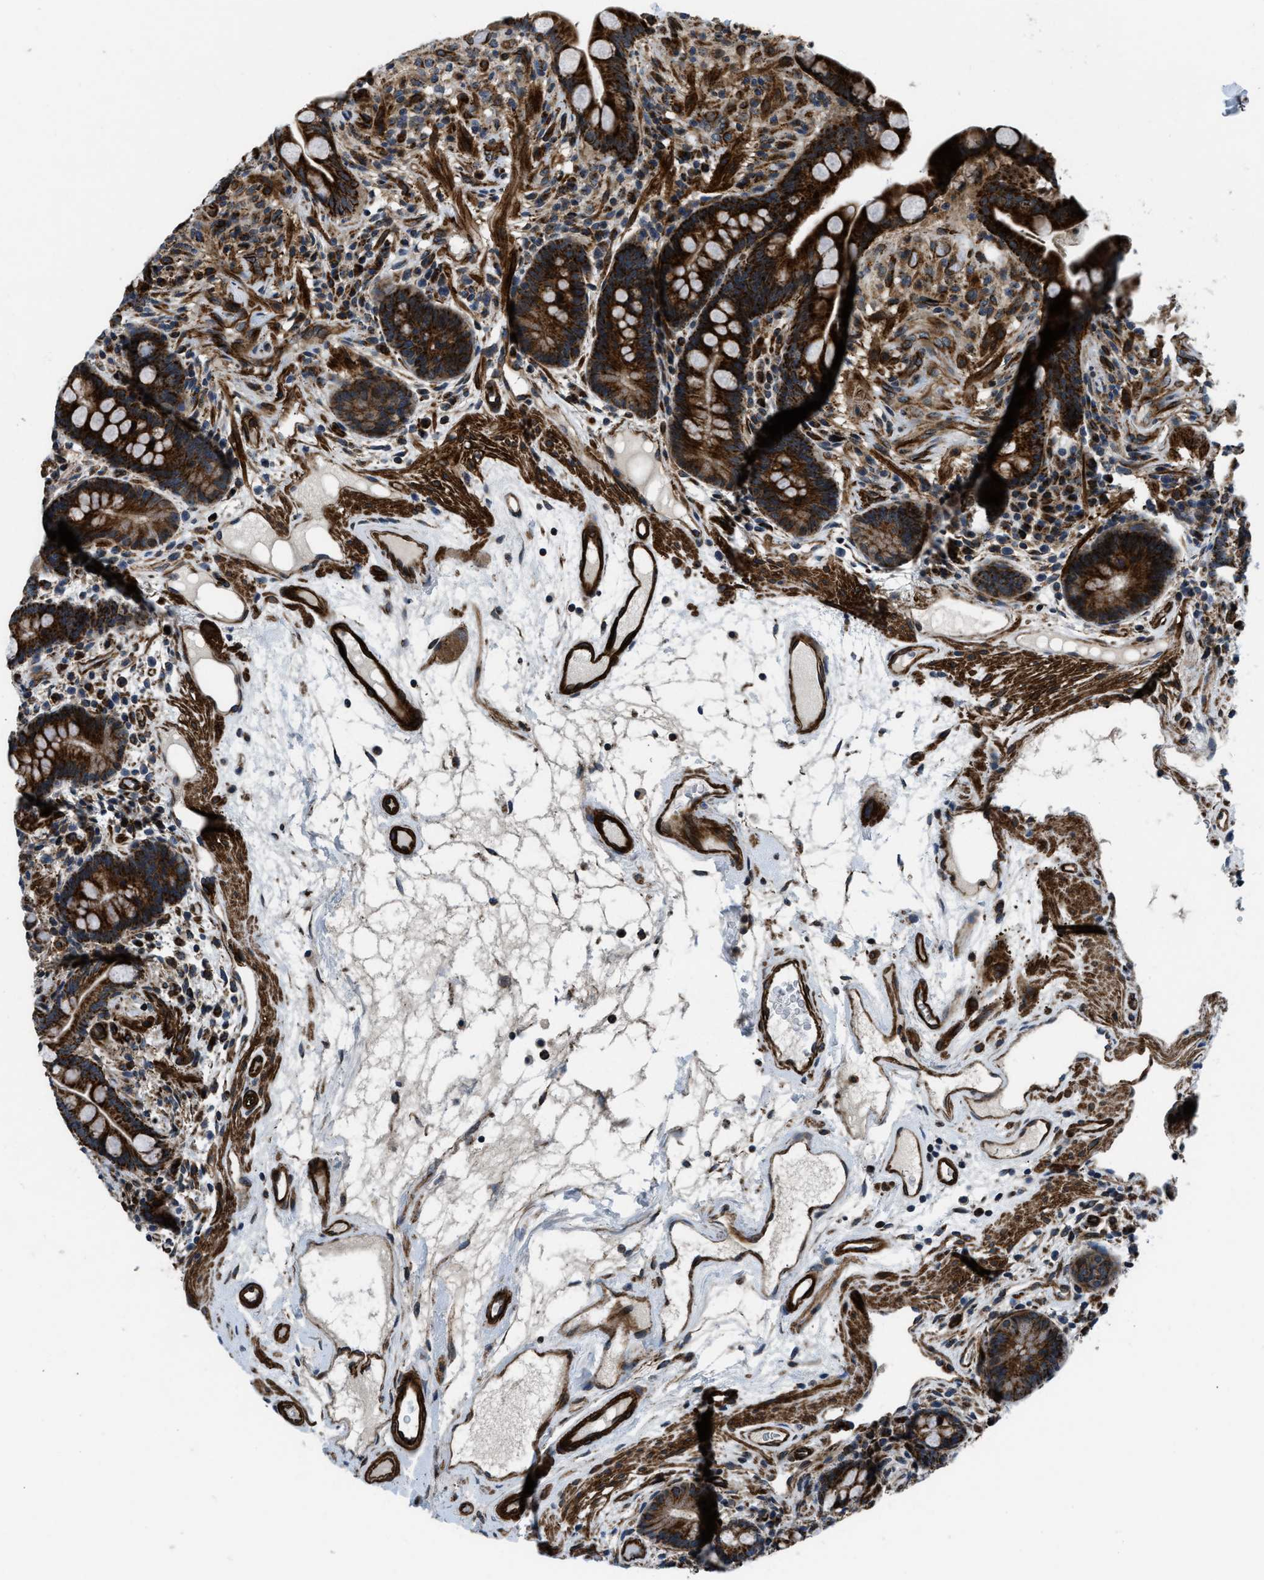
{"staining": {"intensity": "strong", "quantity": ">75%", "location": "cytoplasmic/membranous"}, "tissue": "colon", "cell_type": "Endothelial cells", "image_type": "normal", "snomed": [{"axis": "morphology", "description": "Normal tissue, NOS"}, {"axis": "topography", "description": "Colon"}], "caption": "Unremarkable colon was stained to show a protein in brown. There is high levels of strong cytoplasmic/membranous expression in about >75% of endothelial cells.", "gene": "GSDME", "patient": {"sex": "male", "age": 73}}